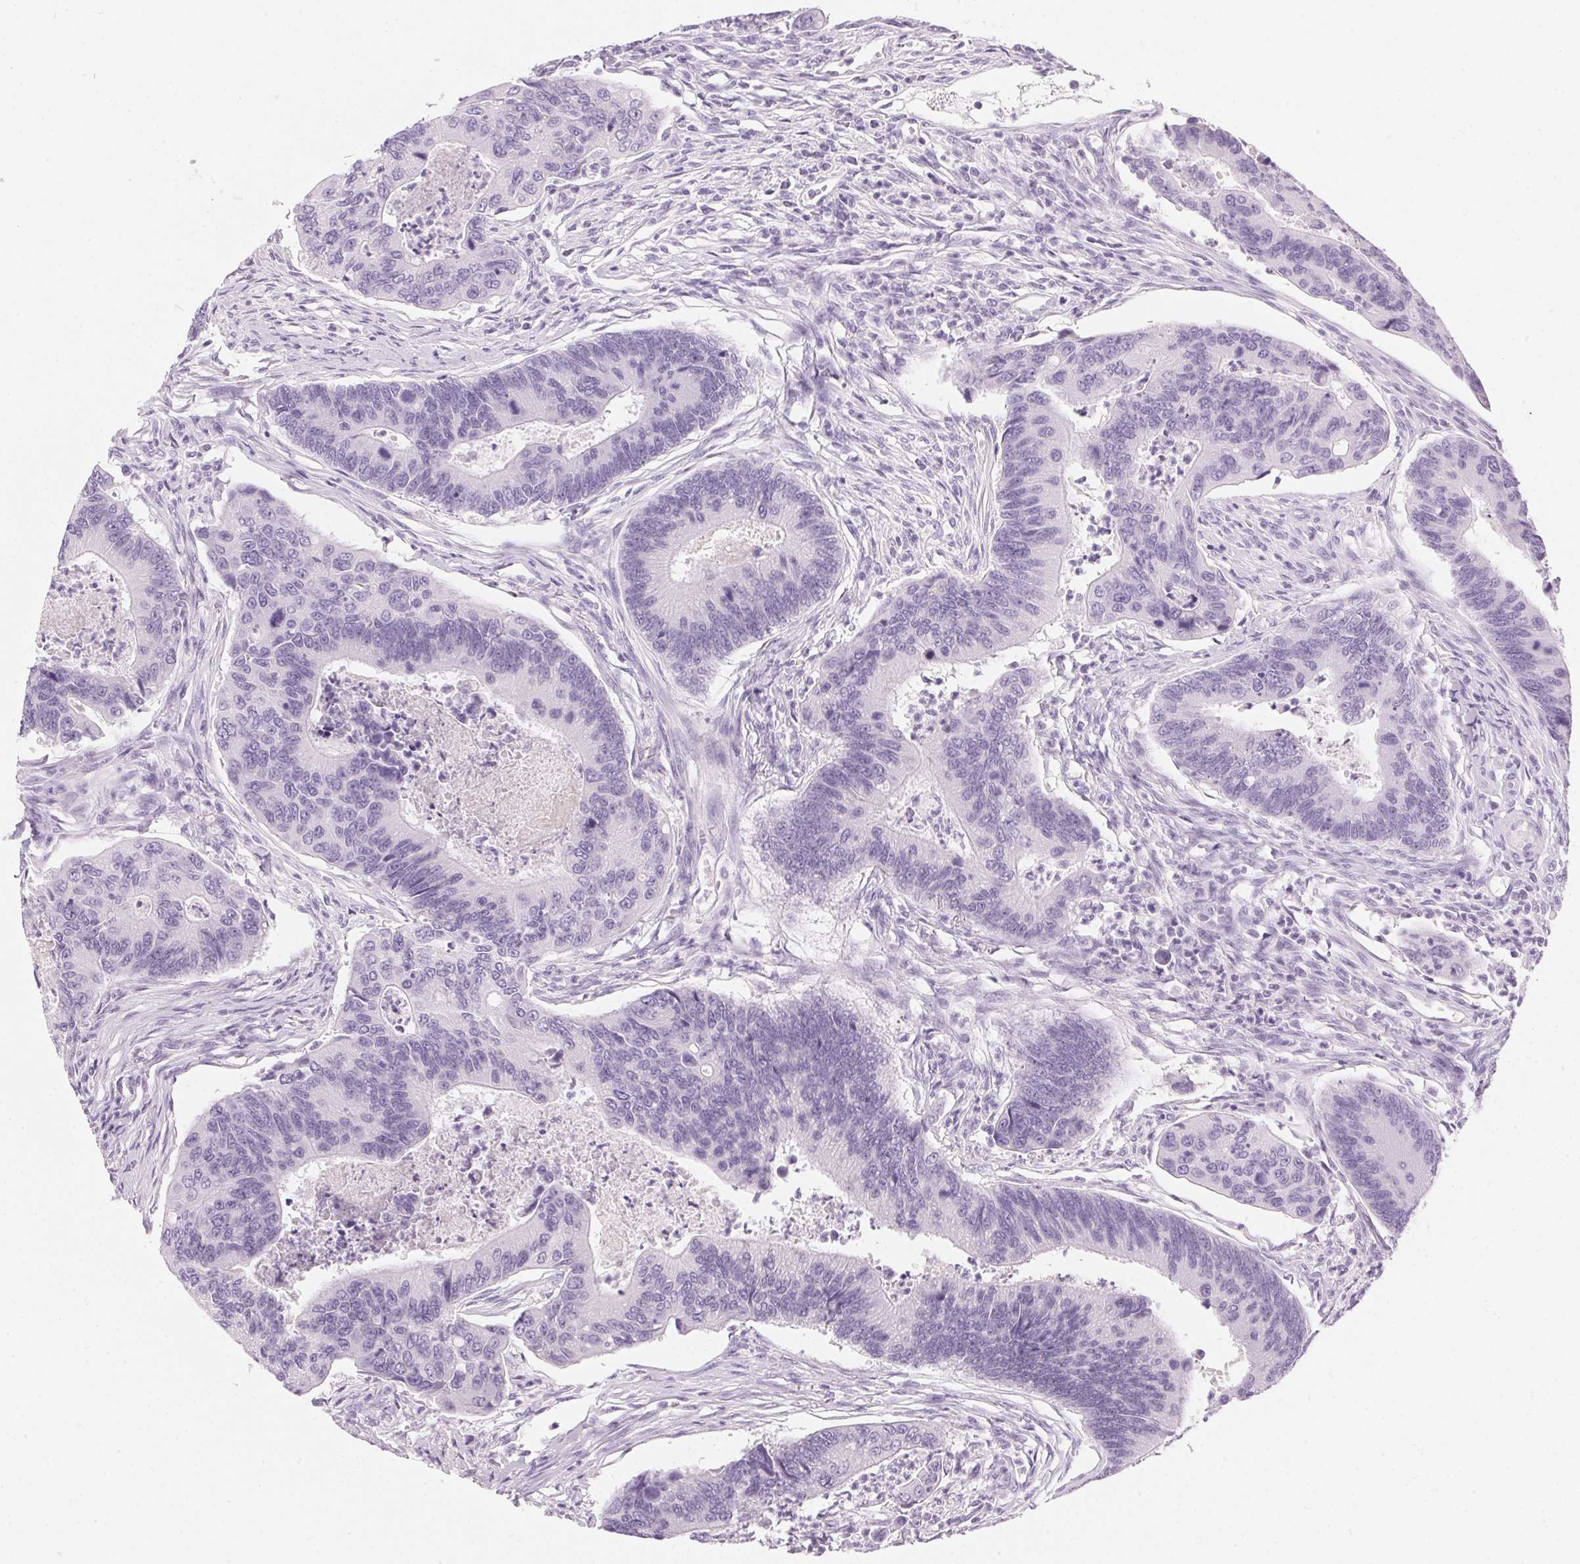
{"staining": {"intensity": "negative", "quantity": "none", "location": "none"}, "tissue": "colorectal cancer", "cell_type": "Tumor cells", "image_type": "cancer", "snomed": [{"axis": "morphology", "description": "Adenocarcinoma, NOS"}, {"axis": "topography", "description": "Colon"}], "caption": "Photomicrograph shows no protein positivity in tumor cells of colorectal cancer (adenocarcinoma) tissue.", "gene": "IGFBP1", "patient": {"sex": "female", "age": 67}}